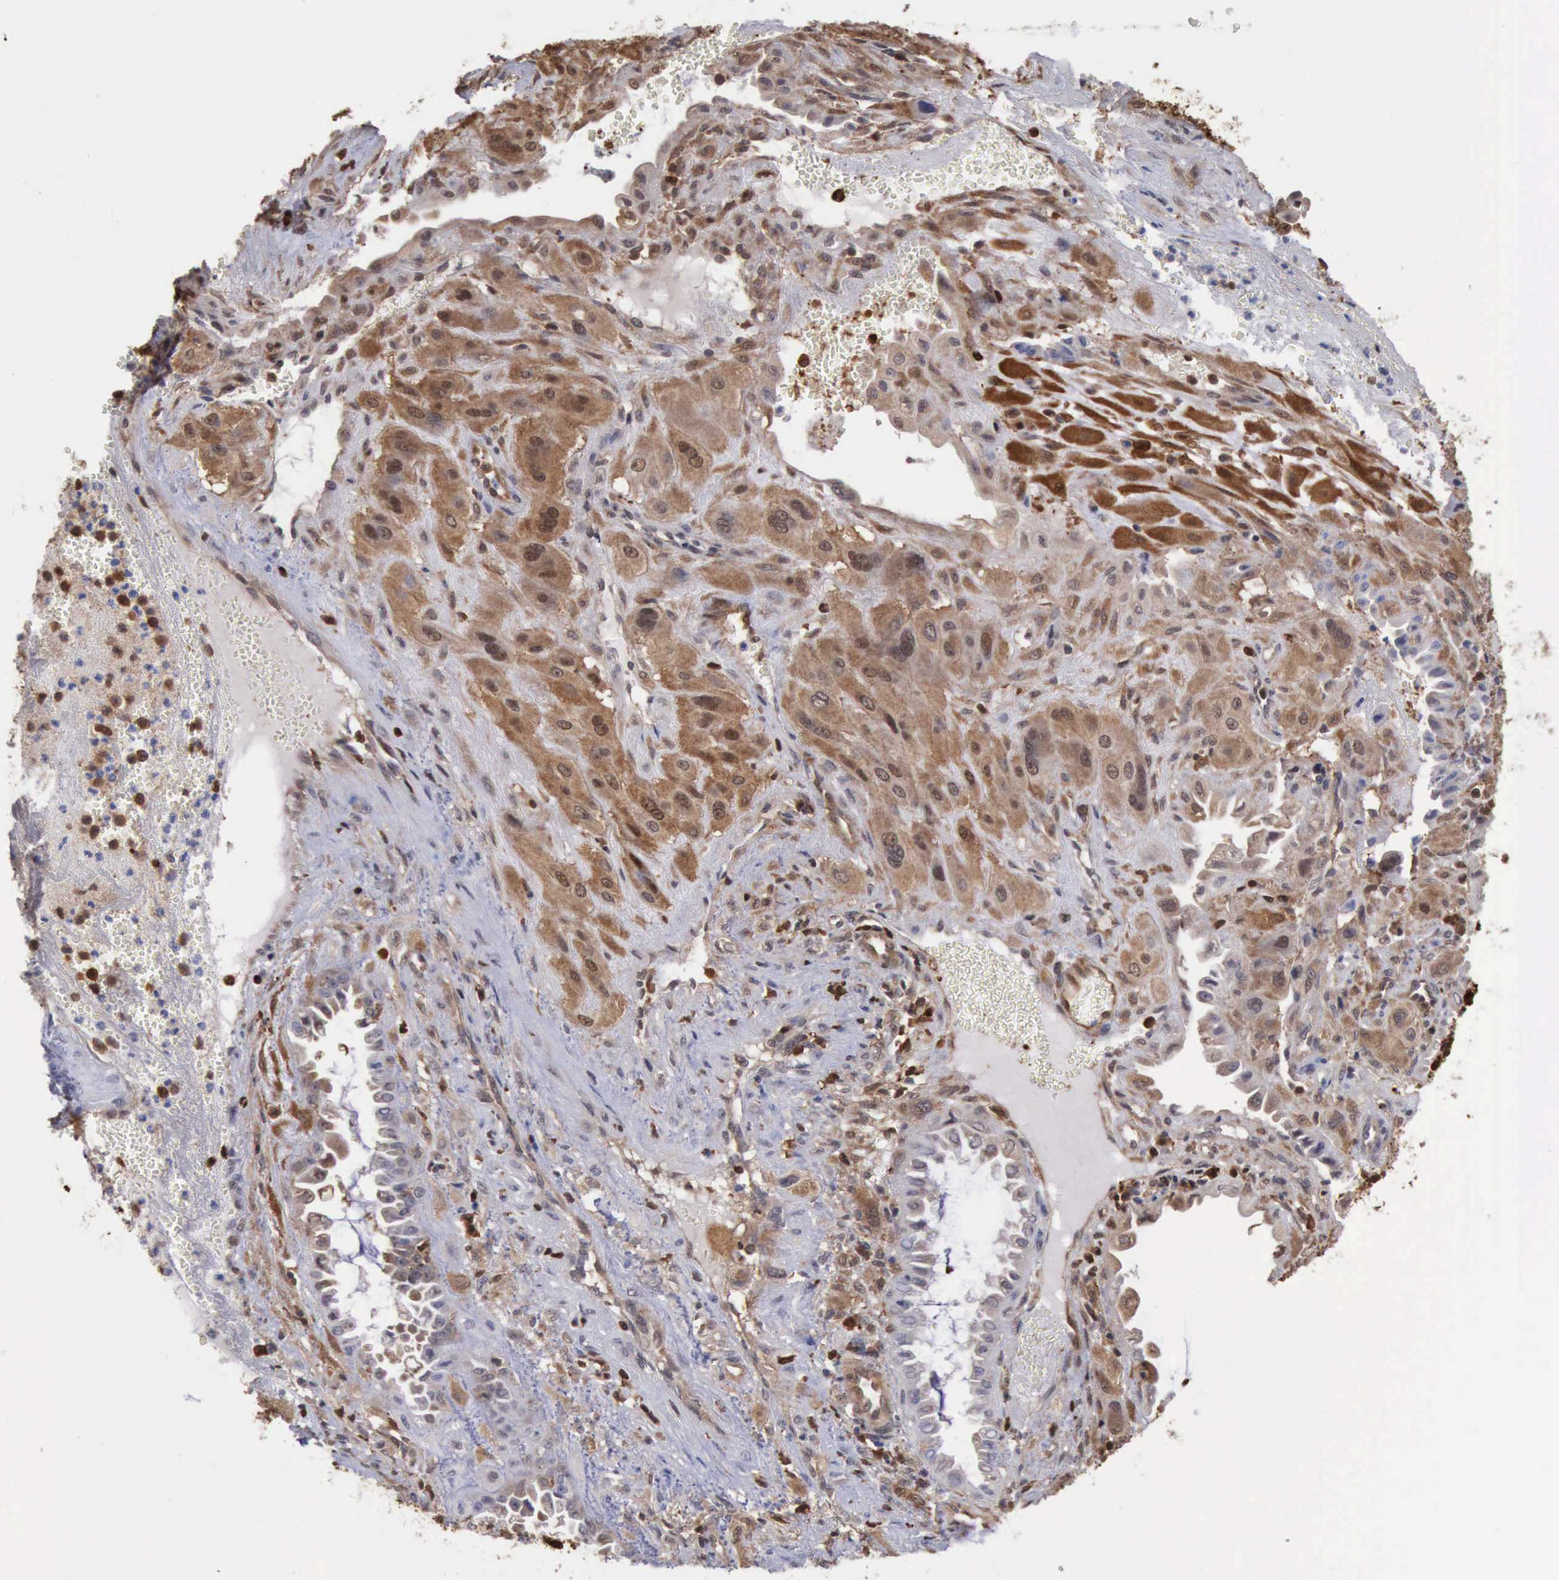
{"staining": {"intensity": "moderate", "quantity": "25%-75%", "location": "cytoplasmic/membranous,nuclear"}, "tissue": "cervical cancer", "cell_type": "Tumor cells", "image_type": "cancer", "snomed": [{"axis": "morphology", "description": "Squamous cell carcinoma, NOS"}, {"axis": "topography", "description": "Cervix"}], "caption": "The immunohistochemical stain shows moderate cytoplasmic/membranous and nuclear expression in tumor cells of cervical cancer tissue.", "gene": "STAT1", "patient": {"sex": "female", "age": 34}}